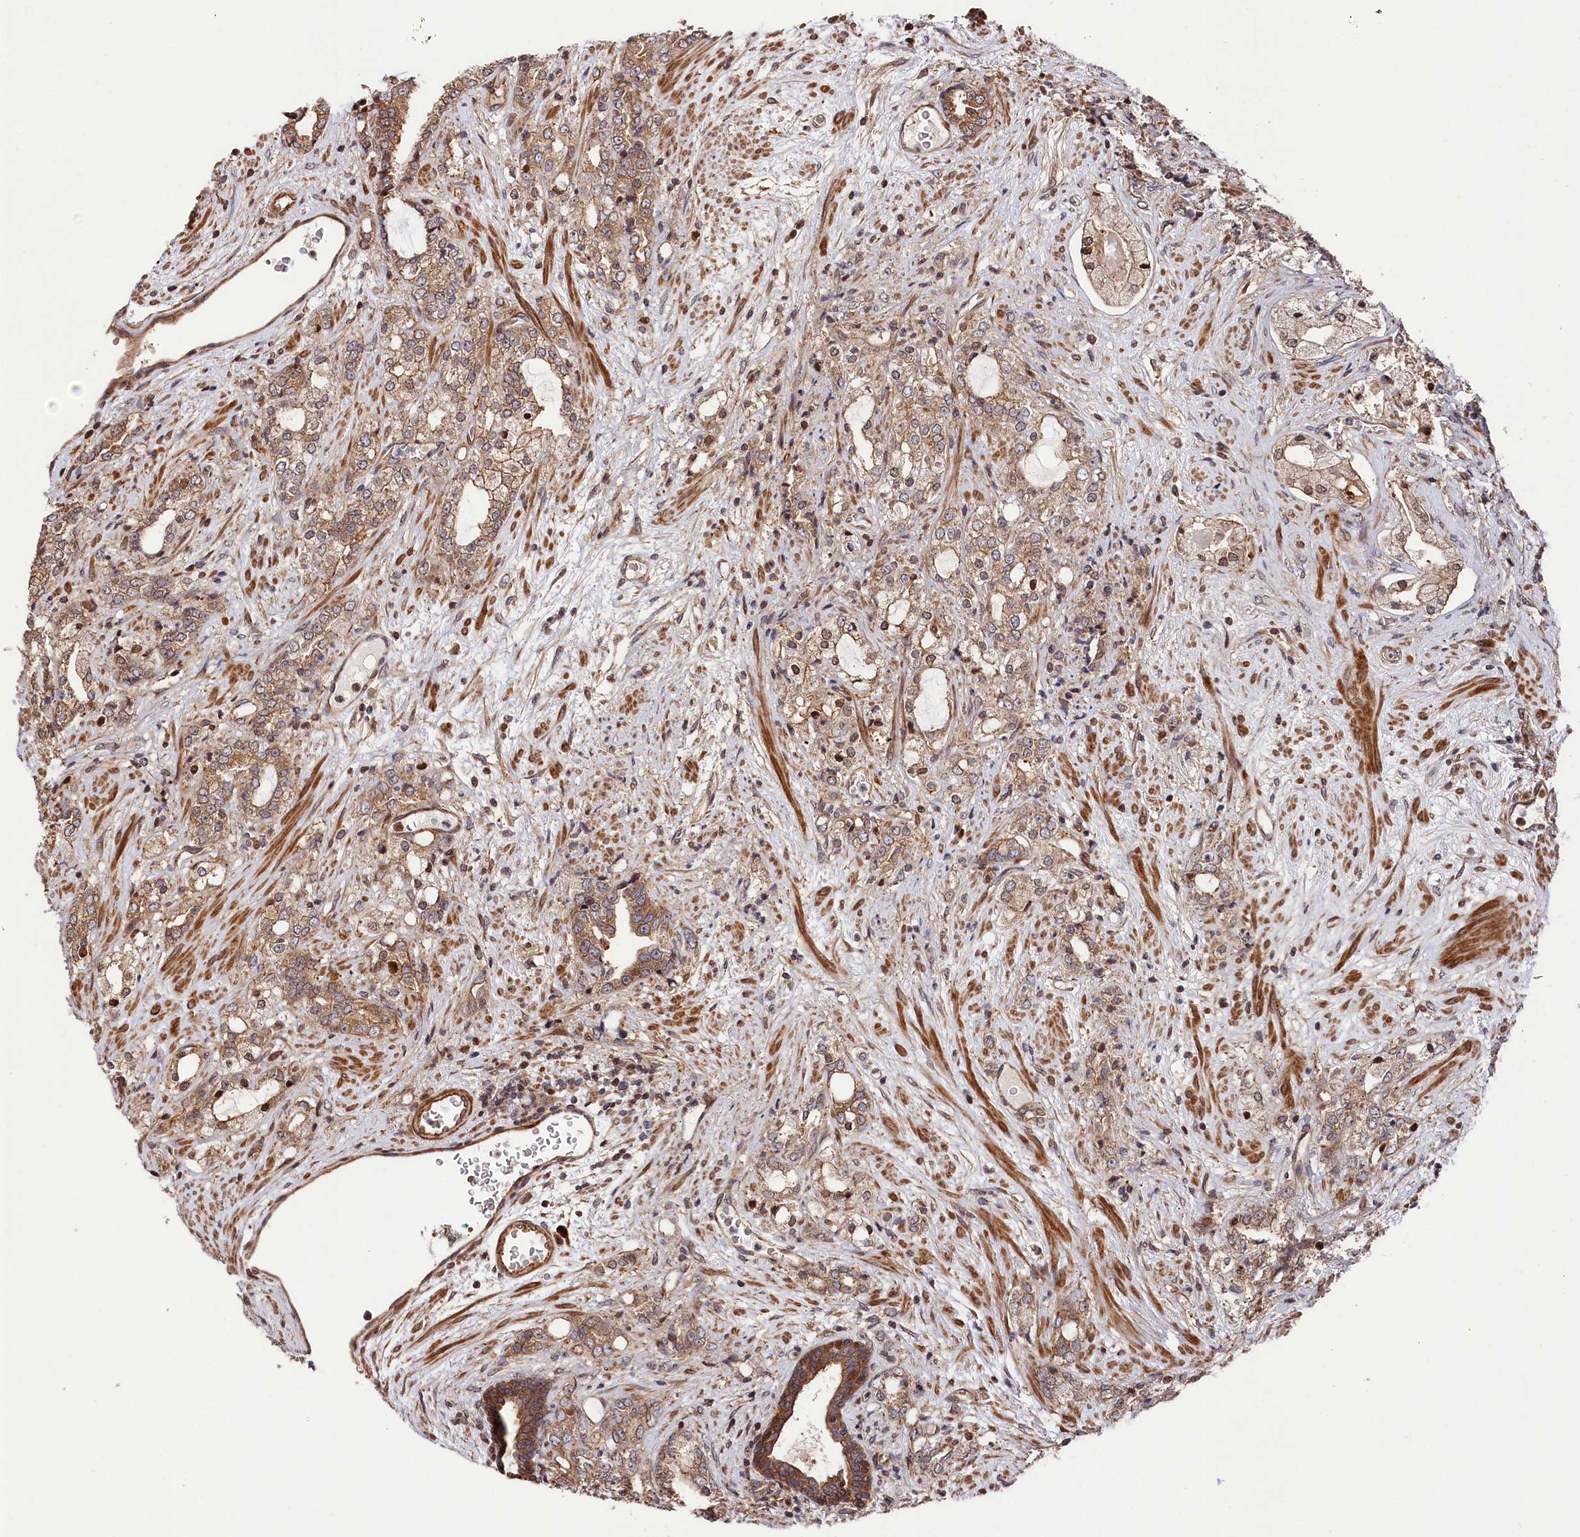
{"staining": {"intensity": "moderate", "quantity": ">75%", "location": "cytoplasmic/membranous"}, "tissue": "prostate cancer", "cell_type": "Tumor cells", "image_type": "cancer", "snomed": [{"axis": "morphology", "description": "Adenocarcinoma, High grade"}, {"axis": "topography", "description": "Prostate"}], "caption": "A brown stain highlights moderate cytoplasmic/membranous positivity of a protein in human high-grade adenocarcinoma (prostate) tumor cells. (brown staining indicates protein expression, while blue staining denotes nuclei).", "gene": "TNKS1BP1", "patient": {"sex": "male", "age": 64}}